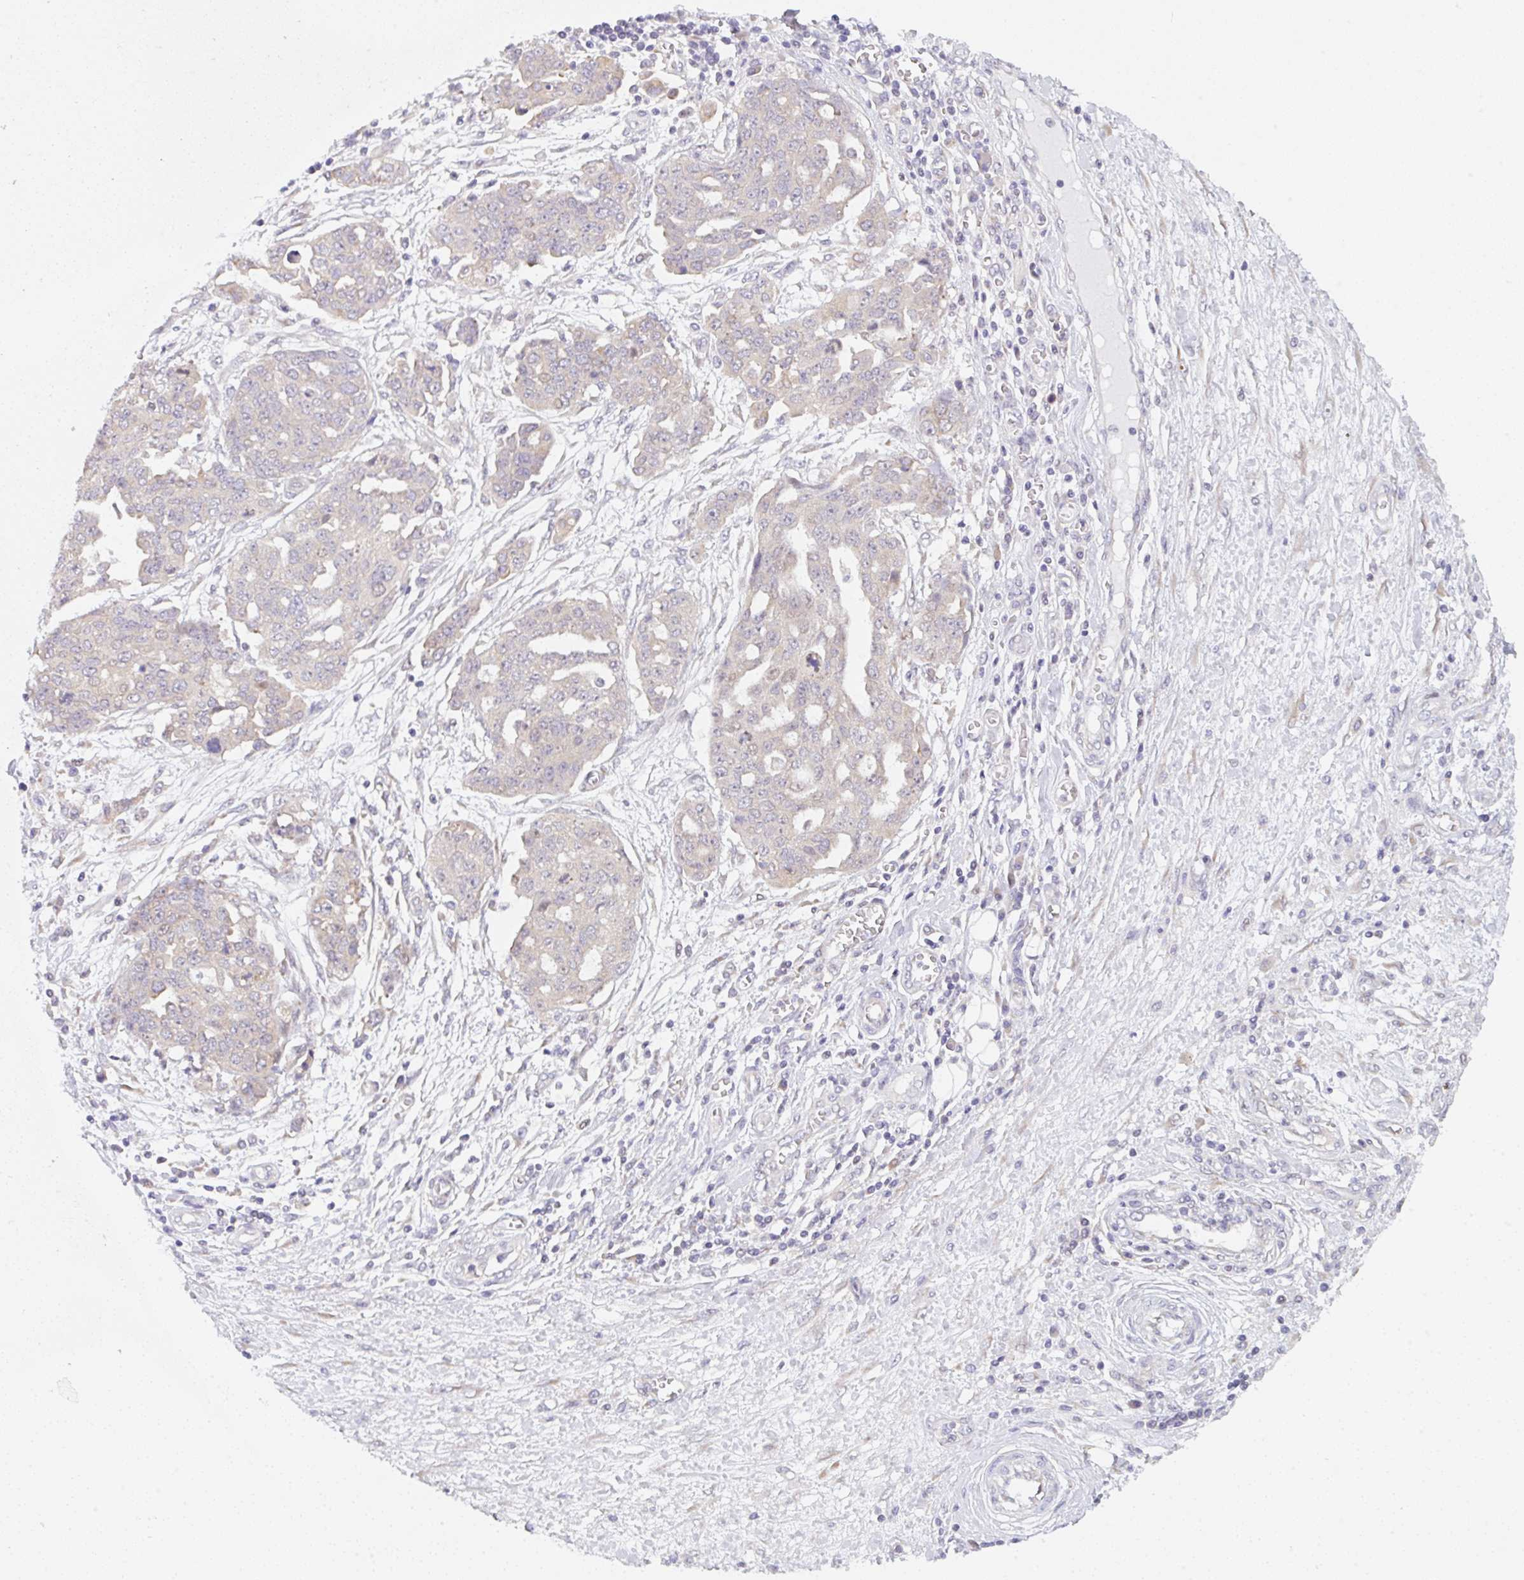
{"staining": {"intensity": "negative", "quantity": "none", "location": "none"}, "tissue": "ovarian cancer", "cell_type": "Tumor cells", "image_type": "cancer", "snomed": [{"axis": "morphology", "description": "Cystadenocarcinoma, serous, NOS"}, {"axis": "topography", "description": "Soft tissue"}, {"axis": "topography", "description": "Ovary"}], "caption": "Immunohistochemistry micrograph of neoplastic tissue: human ovarian serous cystadenocarcinoma stained with DAB reveals no significant protein expression in tumor cells.", "gene": "TBPL2", "patient": {"sex": "female", "age": 57}}